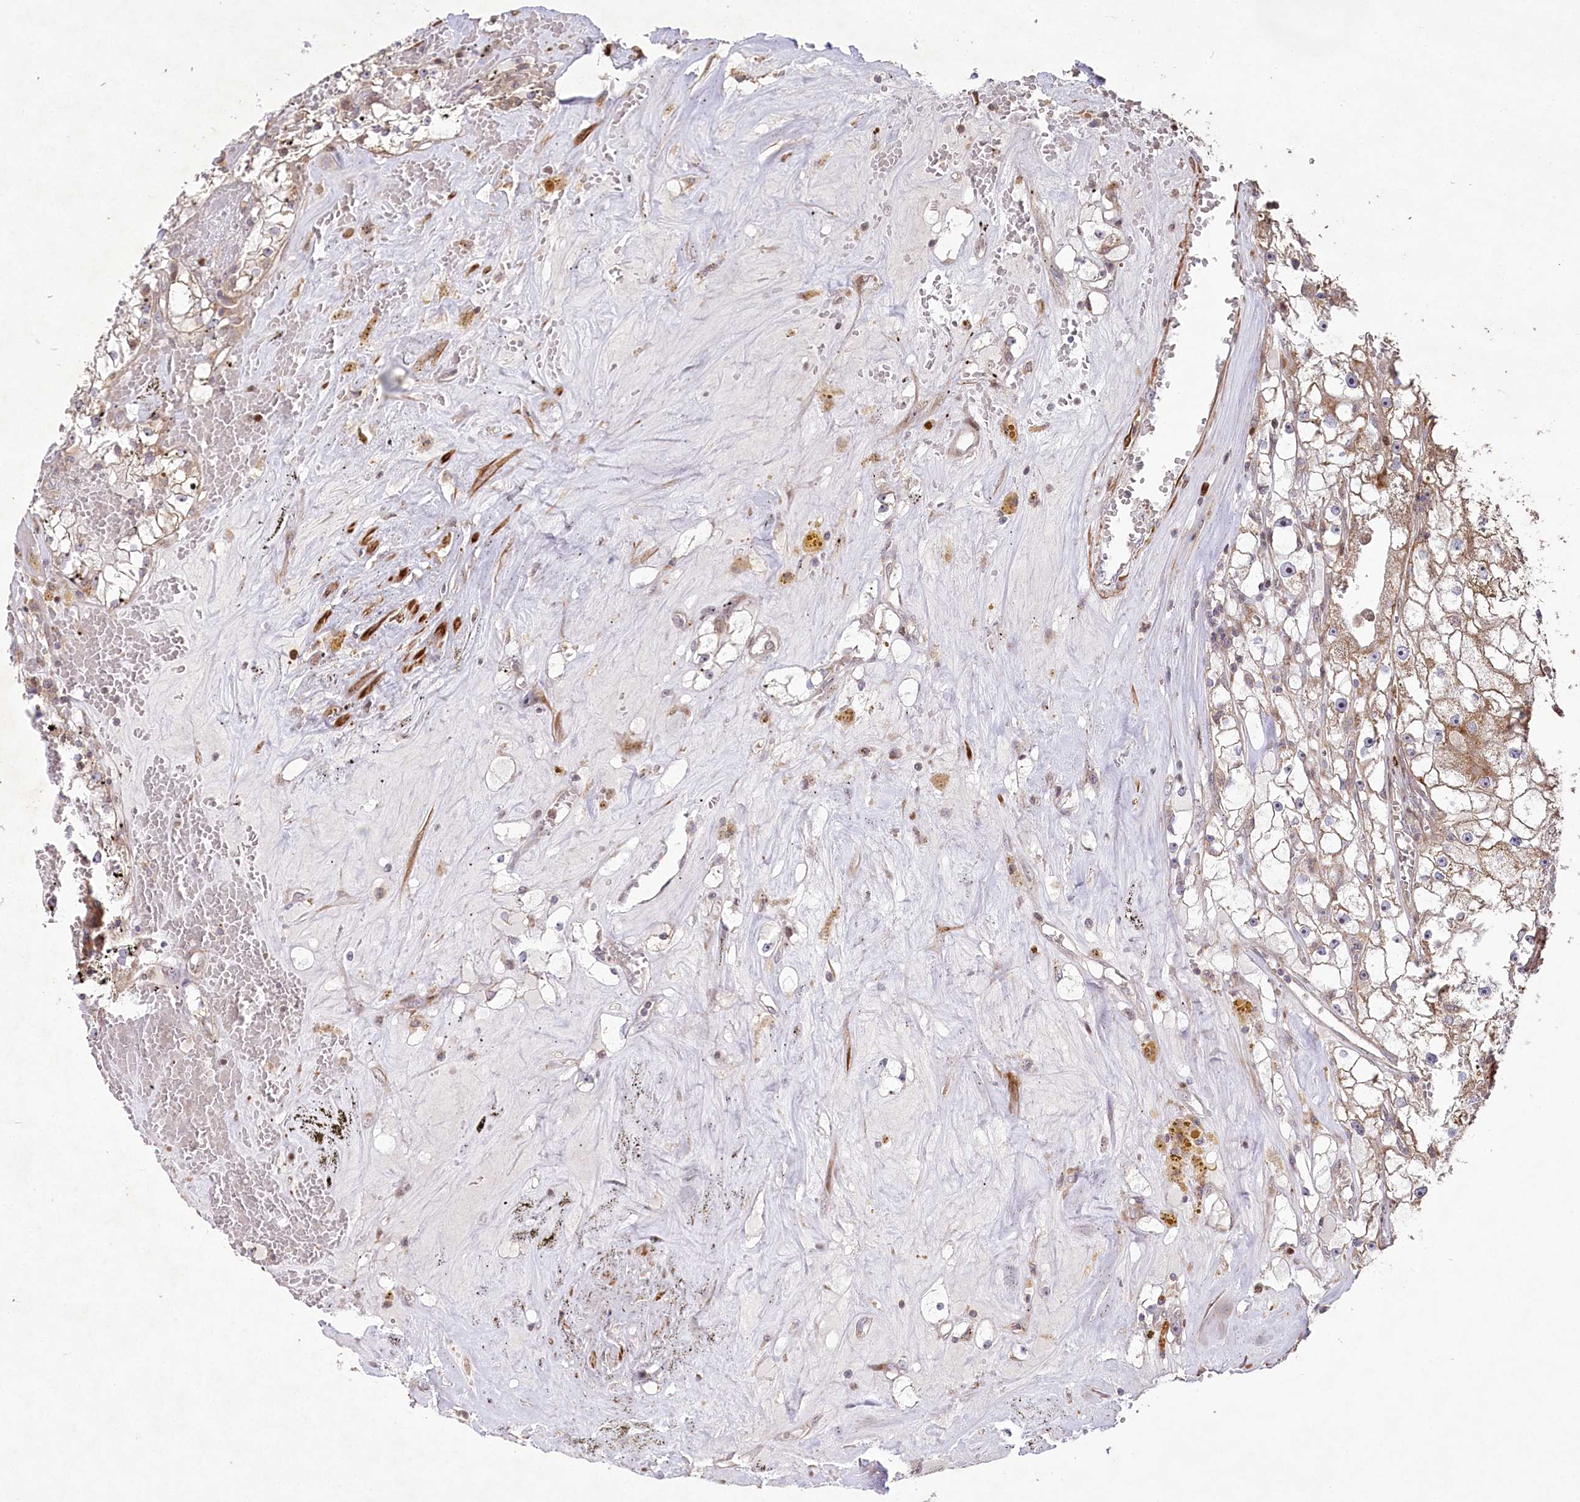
{"staining": {"intensity": "moderate", "quantity": ">75%", "location": "cytoplasmic/membranous"}, "tissue": "renal cancer", "cell_type": "Tumor cells", "image_type": "cancer", "snomed": [{"axis": "morphology", "description": "Adenocarcinoma, NOS"}, {"axis": "topography", "description": "Kidney"}], "caption": "Human renal adenocarcinoma stained with a brown dye reveals moderate cytoplasmic/membranous positive expression in about >75% of tumor cells.", "gene": "PSTK", "patient": {"sex": "male", "age": 56}}